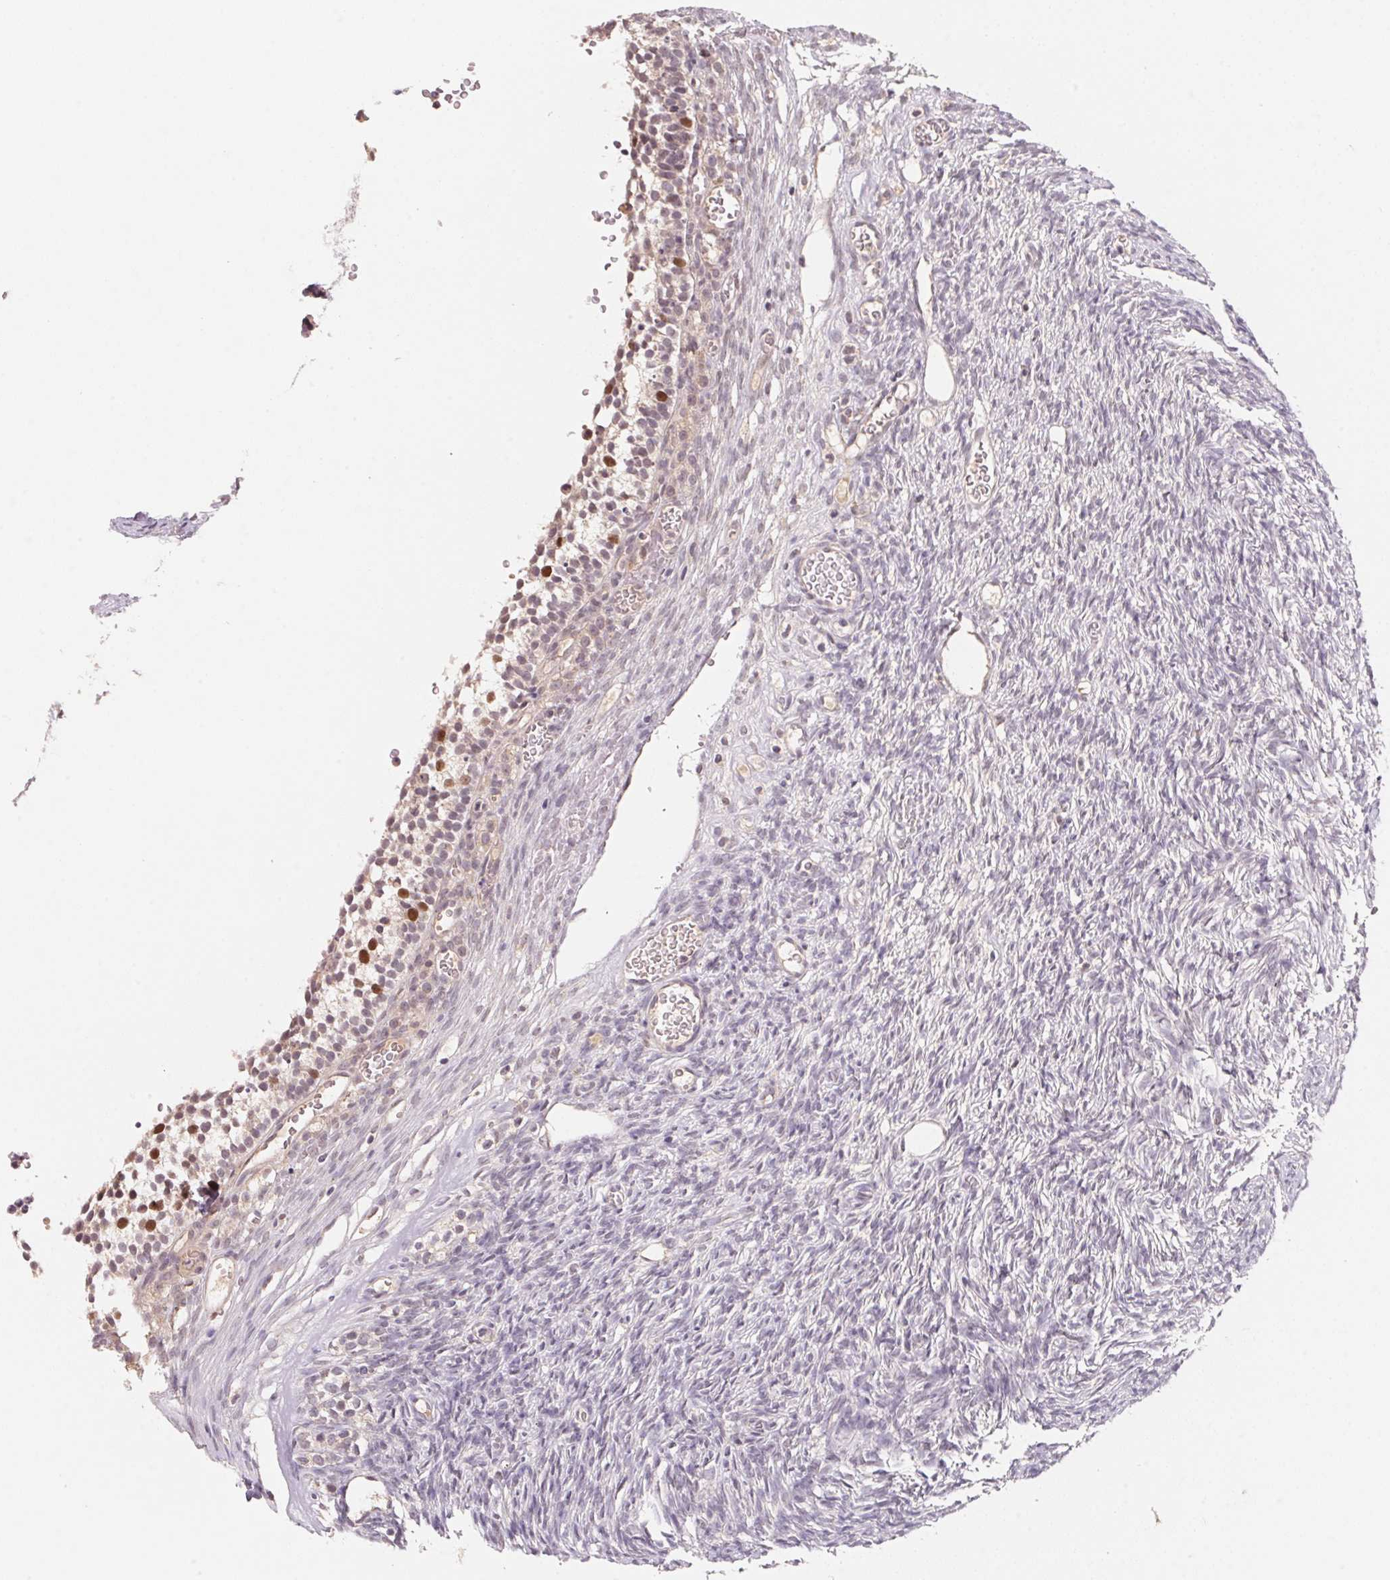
{"staining": {"intensity": "negative", "quantity": "none", "location": "none"}, "tissue": "ovary", "cell_type": "Follicle cells", "image_type": "normal", "snomed": [{"axis": "morphology", "description": "Normal tissue, NOS"}, {"axis": "topography", "description": "Ovary"}], "caption": "Immunohistochemistry photomicrograph of unremarkable ovary: ovary stained with DAB demonstrates no significant protein expression in follicle cells. Brightfield microscopy of immunohistochemistry stained with DAB (brown) and hematoxylin (blue), captured at high magnification.", "gene": "KIFC1", "patient": {"sex": "female", "age": 34}}